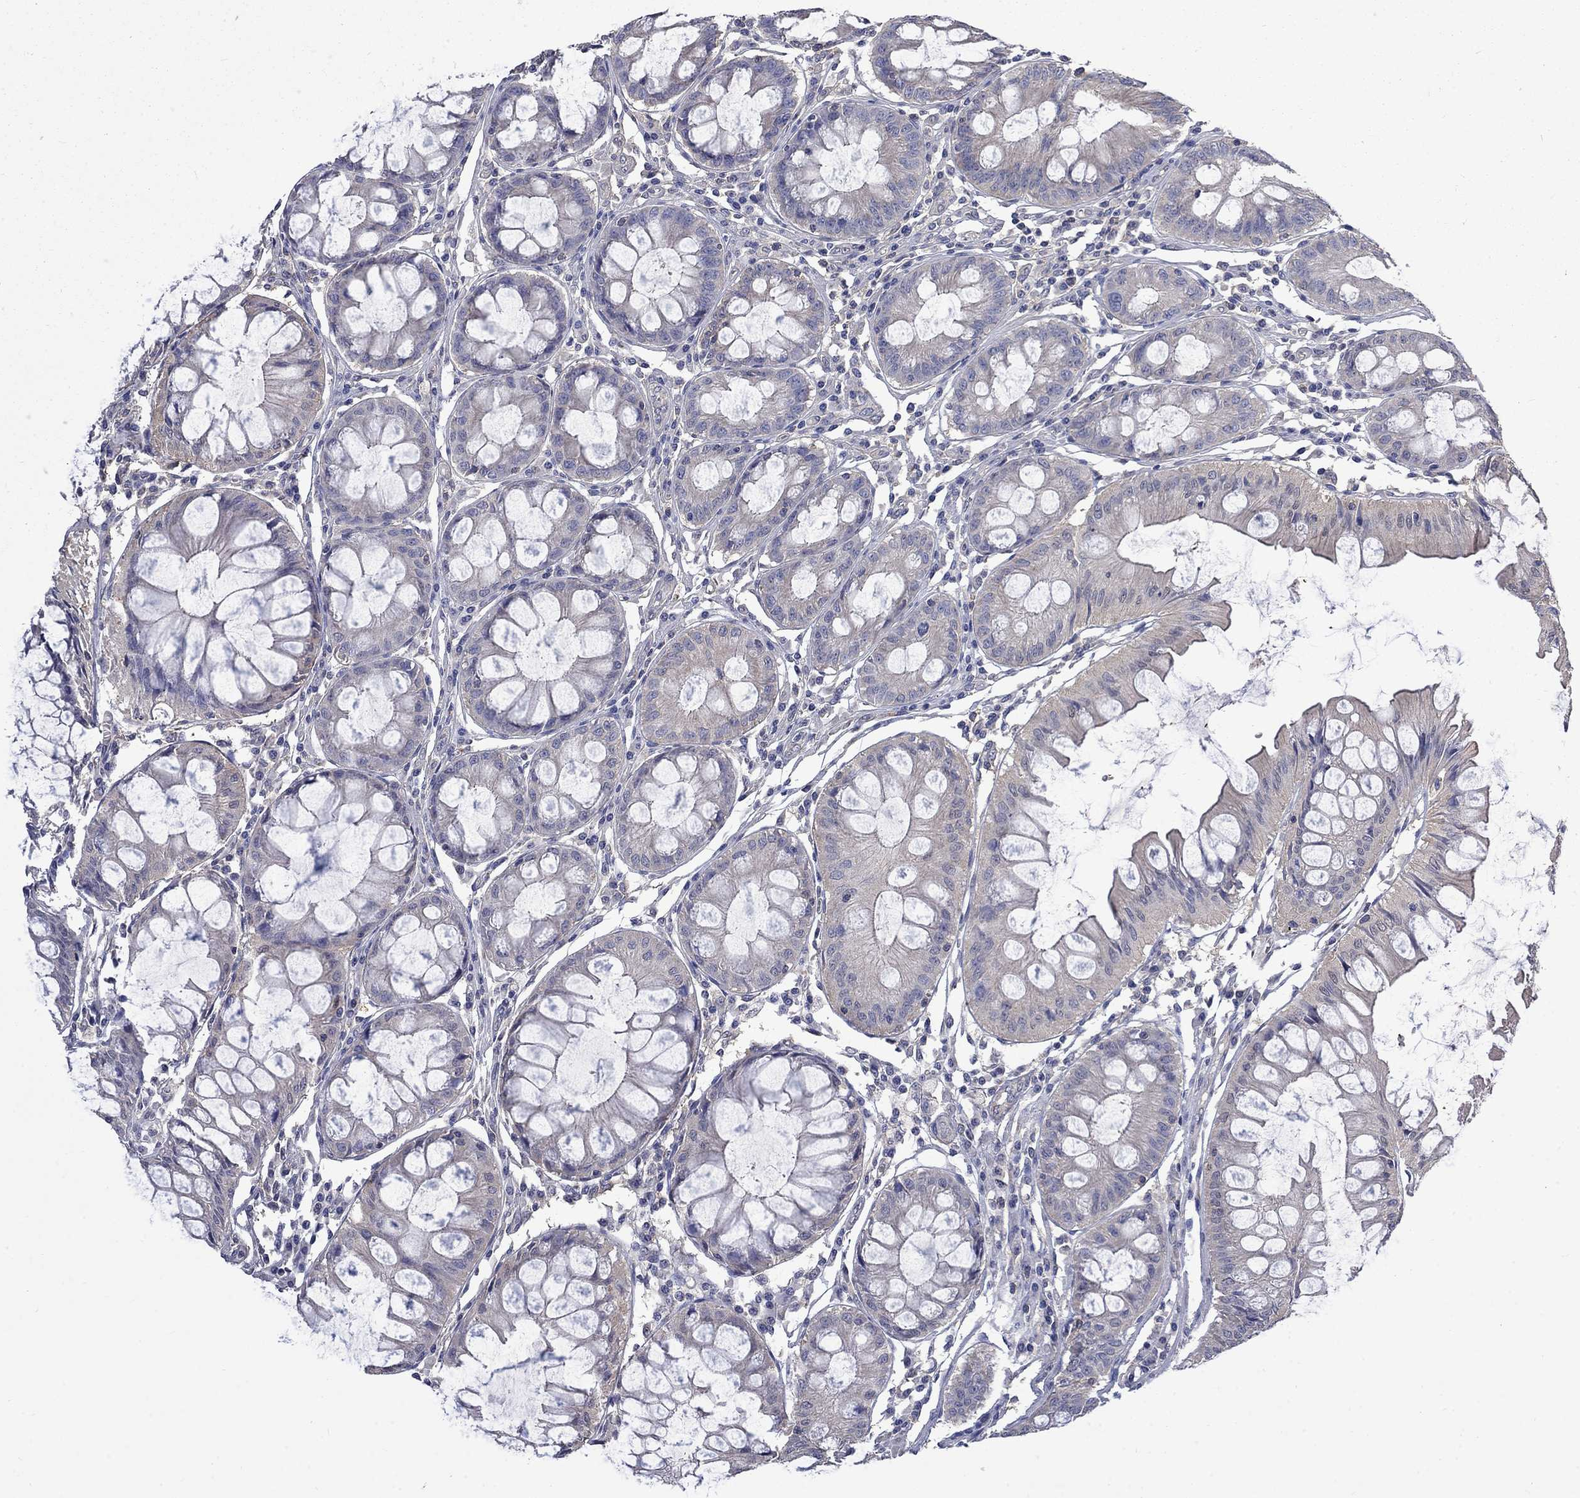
{"staining": {"intensity": "strong", "quantity": "25%-75%", "location": "cytoplasmic/membranous"}, "tissue": "colorectal cancer", "cell_type": "Tumor cells", "image_type": "cancer", "snomed": [{"axis": "morphology", "description": "Adenocarcinoma, NOS"}, {"axis": "topography", "description": "Rectum"}], "caption": "An image of human adenocarcinoma (colorectal) stained for a protein exhibits strong cytoplasmic/membranous brown staining in tumor cells.", "gene": "HSPA12A", "patient": {"sex": "female", "age": 85}}